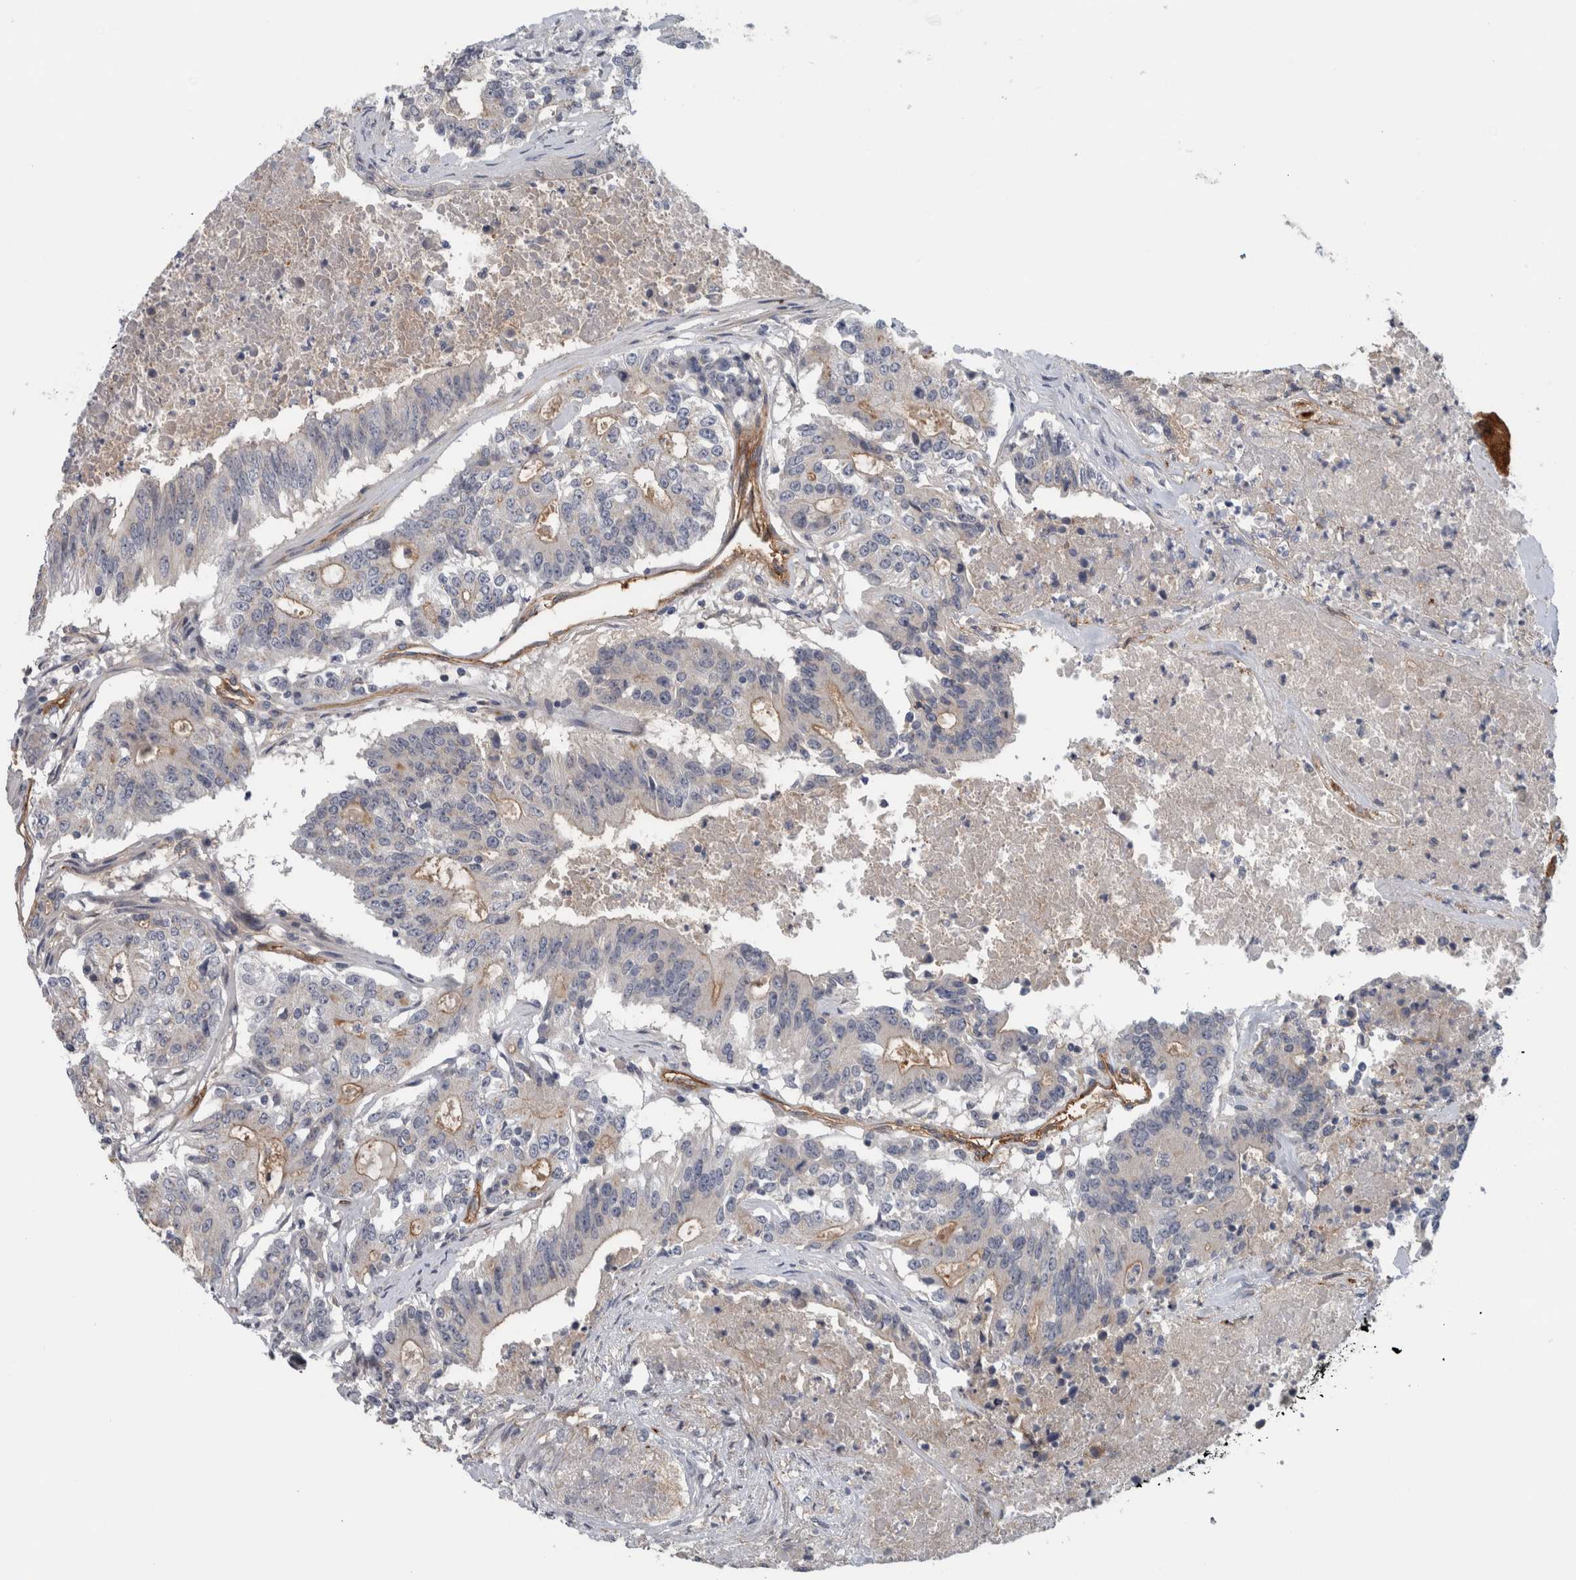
{"staining": {"intensity": "weak", "quantity": "<25%", "location": "cytoplasmic/membranous"}, "tissue": "colorectal cancer", "cell_type": "Tumor cells", "image_type": "cancer", "snomed": [{"axis": "morphology", "description": "Adenocarcinoma, NOS"}, {"axis": "topography", "description": "Colon"}], "caption": "Adenocarcinoma (colorectal) was stained to show a protein in brown. There is no significant staining in tumor cells.", "gene": "CD59", "patient": {"sex": "female", "age": 77}}